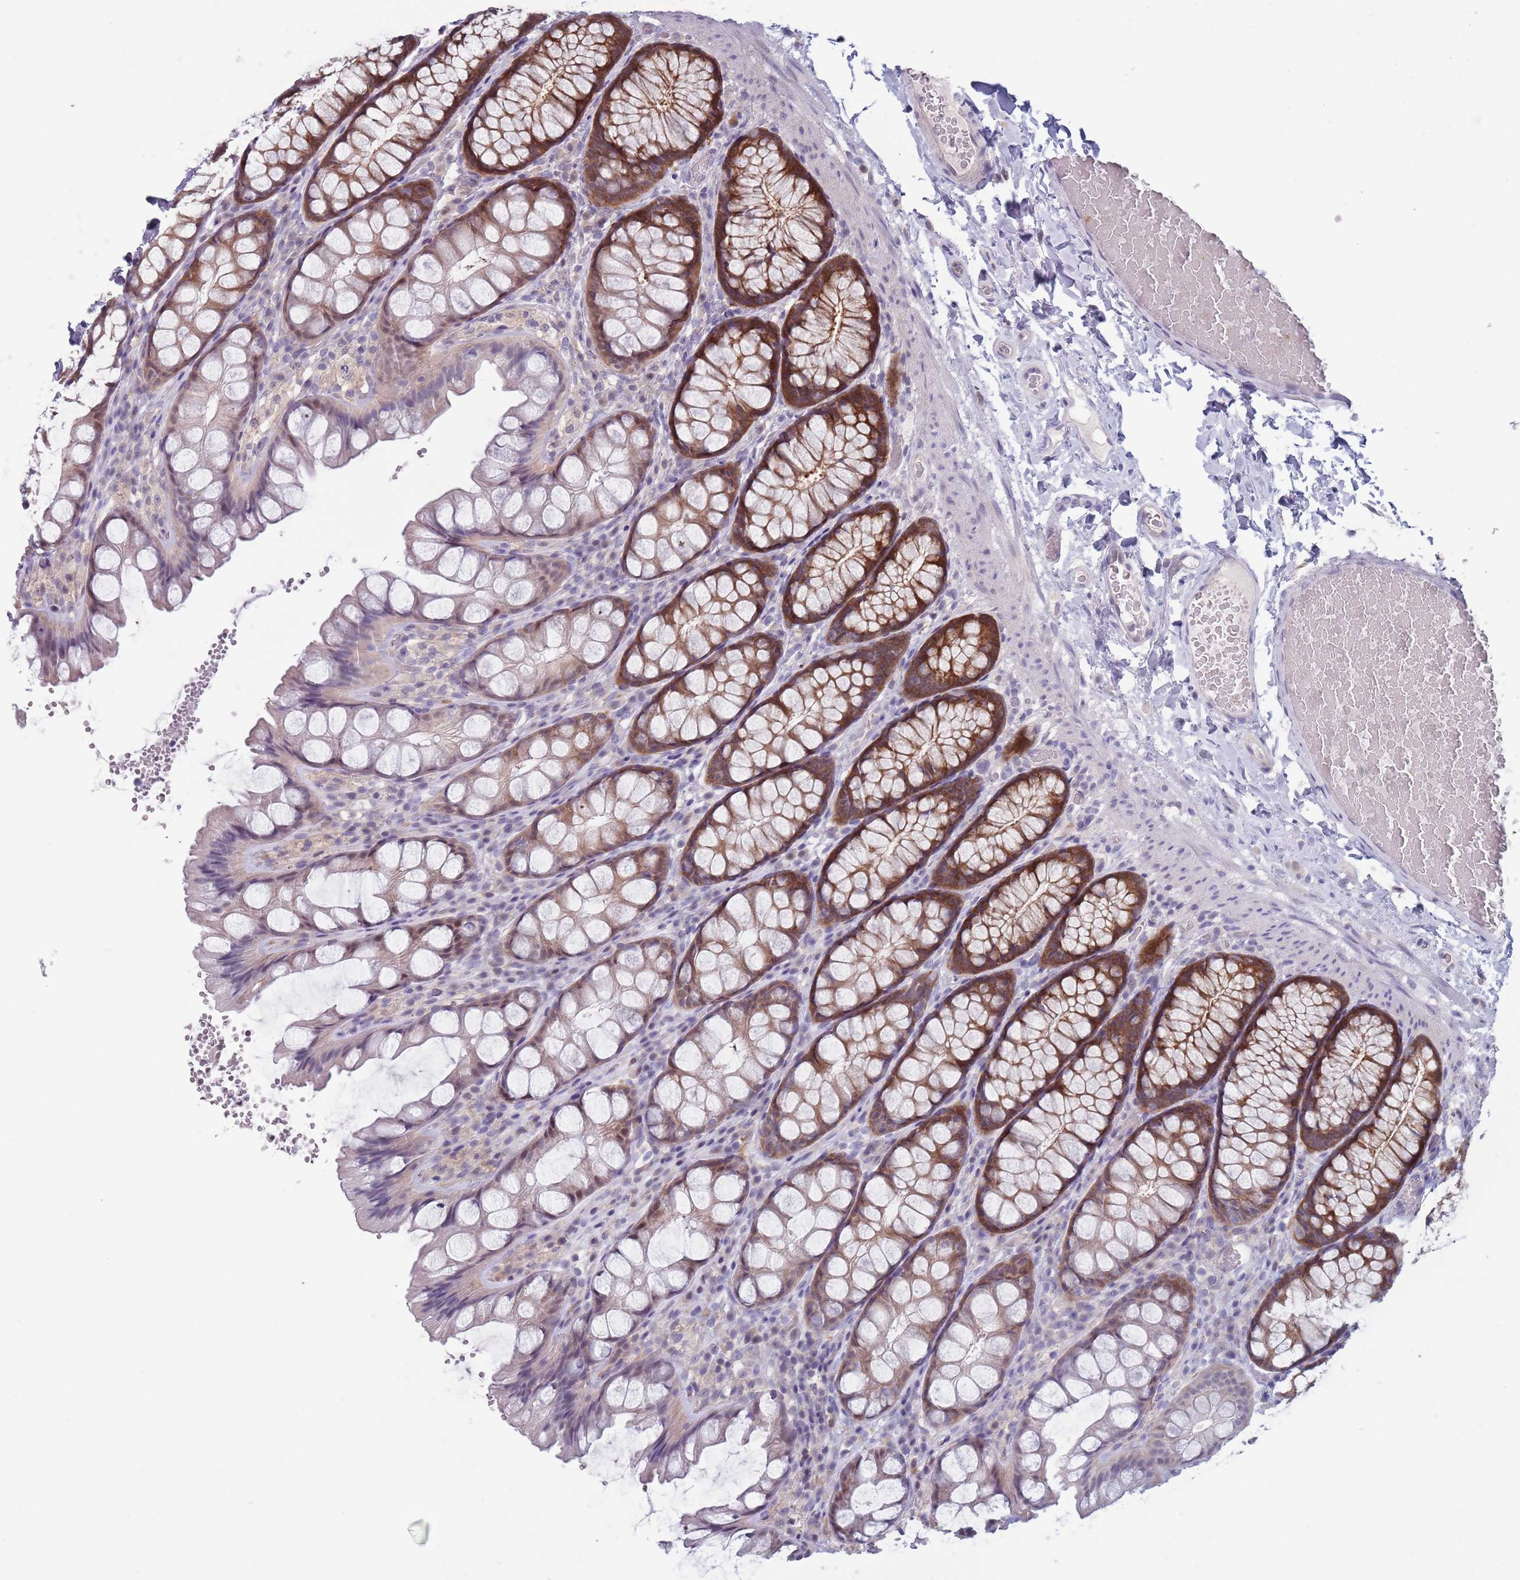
{"staining": {"intensity": "negative", "quantity": "none", "location": "none"}, "tissue": "colon", "cell_type": "Endothelial cells", "image_type": "normal", "snomed": [{"axis": "morphology", "description": "Normal tissue, NOS"}, {"axis": "topography", "description": "Colon"}], "caption": "High power microscopy image of an IHC image of unremarkable colon, revealing no significant staining in endothelial cells.", "gene": "CLNS1A", "patient": {"sex": "male", "age": 47}}